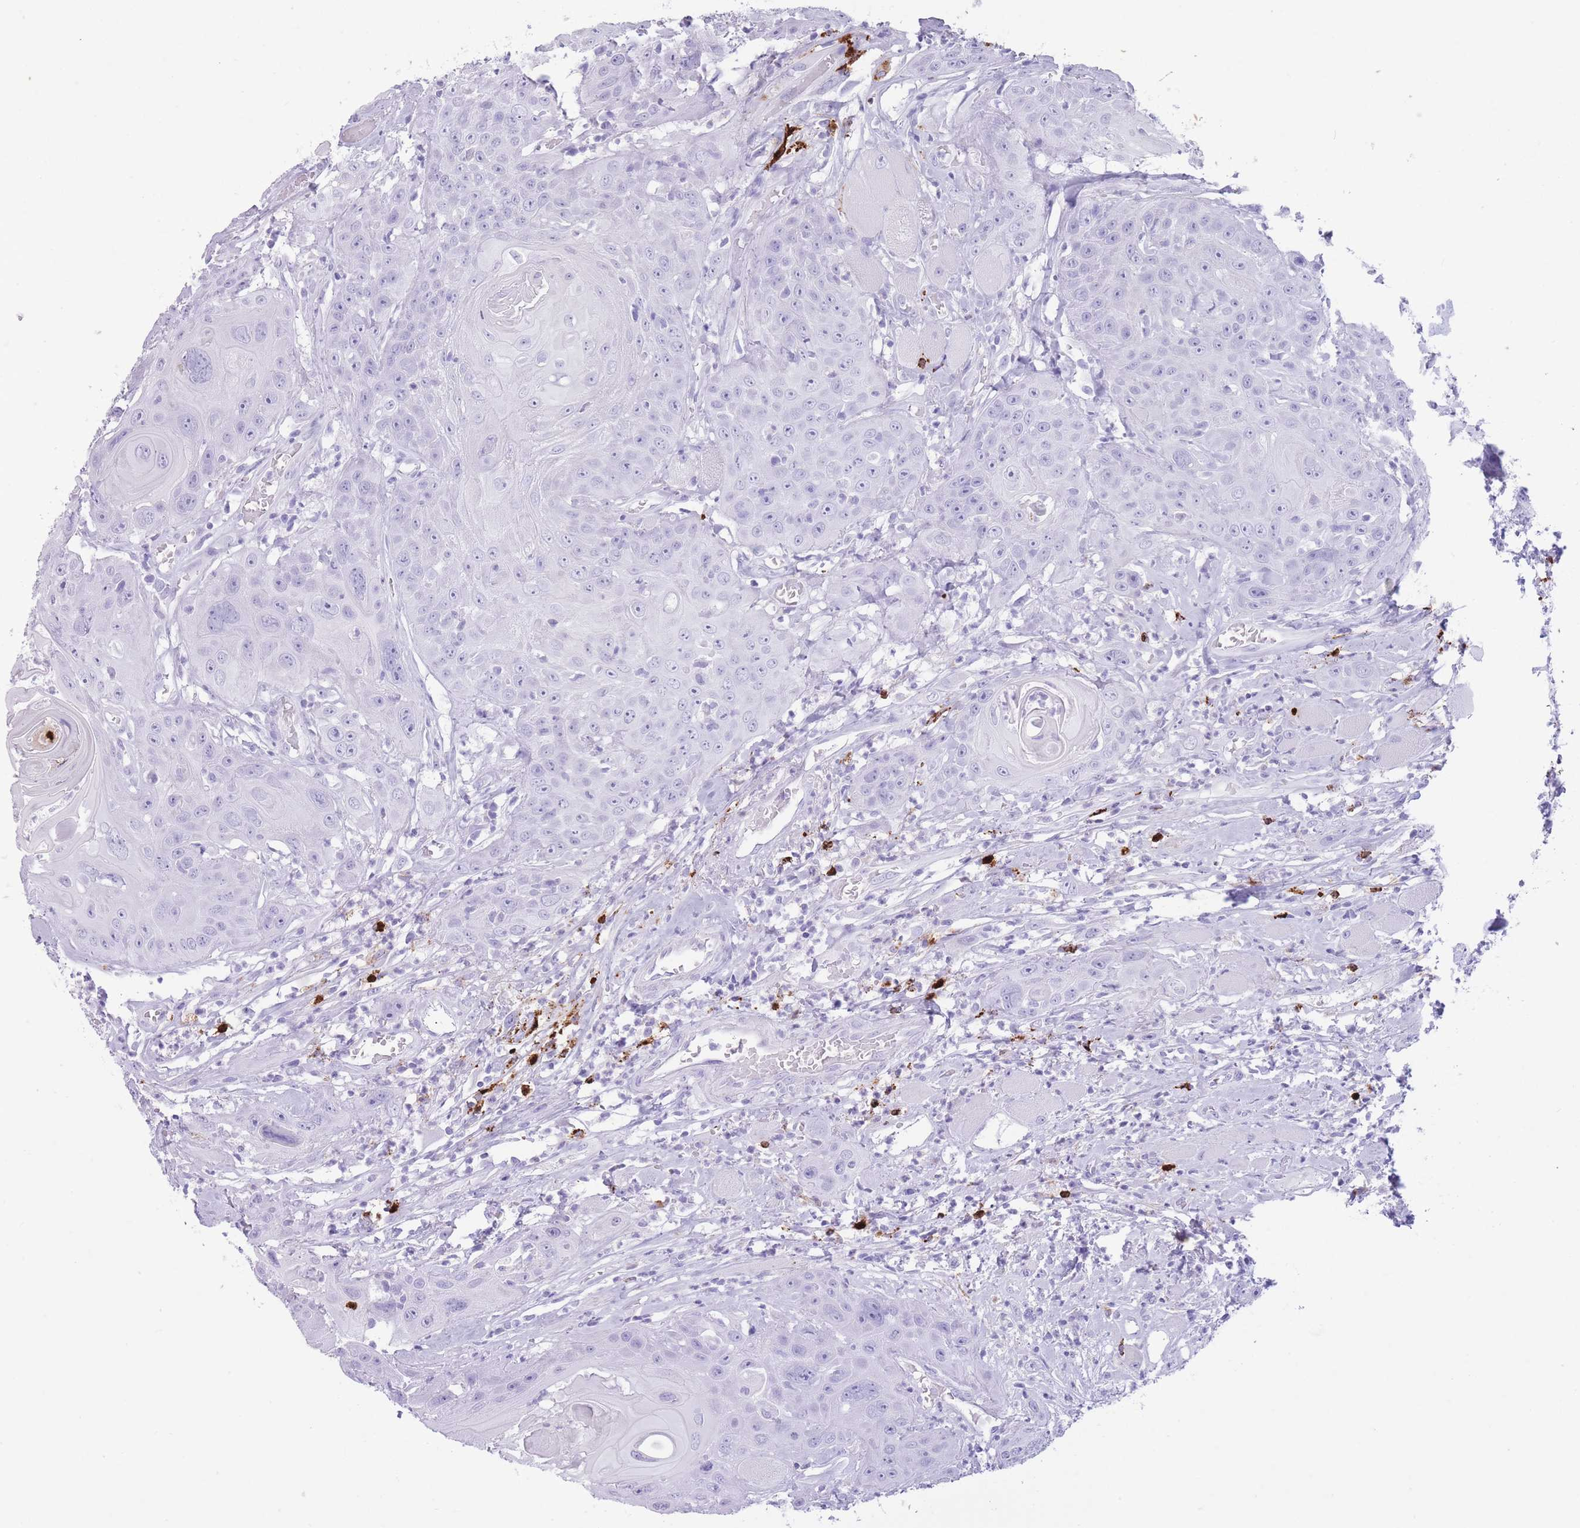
{"staining": {"intensity": "negative", "quantity": "none", "location": "none"}, "tissue": "head and neck cancer", "cell_type": "Tumor cells", "image_type": "cancer", "snomed": [{"axis": "morphology", "description": "Squamous cell carcinoma, NOS"}, {"axis": "topography", "description": "Head-Neck"}], "caption": "An IHC micrograph of head and neck cancer is shown. There is no staining in tumor cells of head and neck cancer. (Immunohistochemistry, brightfield microscopy, high magnification).", "gene": "OR4F21", "patient": {"sex": "female", "age": 59}}